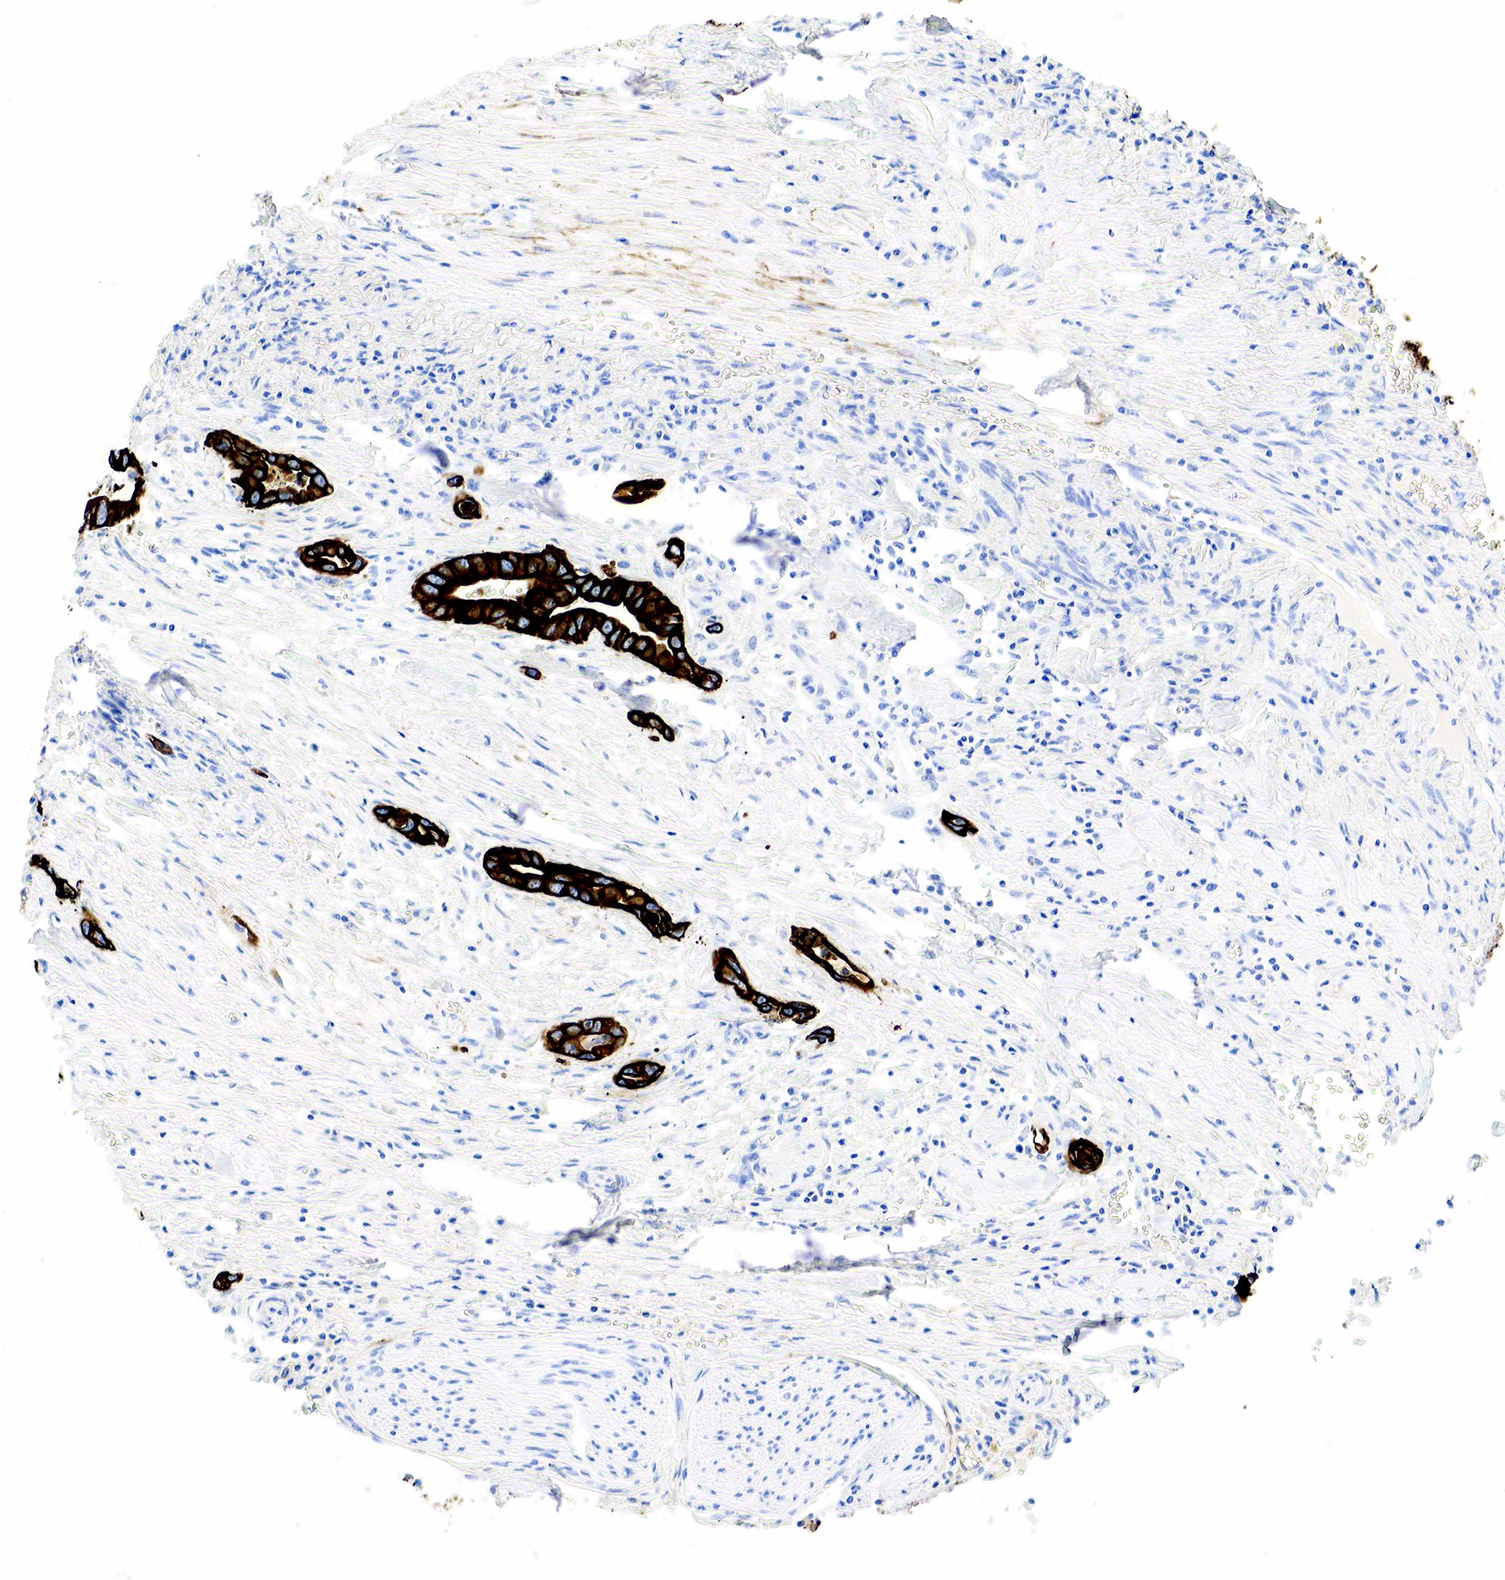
{"staining": {"intensity": "strong", "quantity": ">75%", "location": "cytoplasmic/membranous"}, "tissue": "pancreatic cancer", "cell_type": "Tumor cells", "image_type": "cancer", "snomed": [{"axis": "morphology", "description": "Adenocarcinoma, NOS"}, {"axis": "topography", "description": "Pancreas"}], "caption": "Pancreatic adenocarcinoma stained with a protein marker demonstrates strong staining in tumor cells.", "gene": "KRT7", "patient": {"sex": "male", "age": 69}}